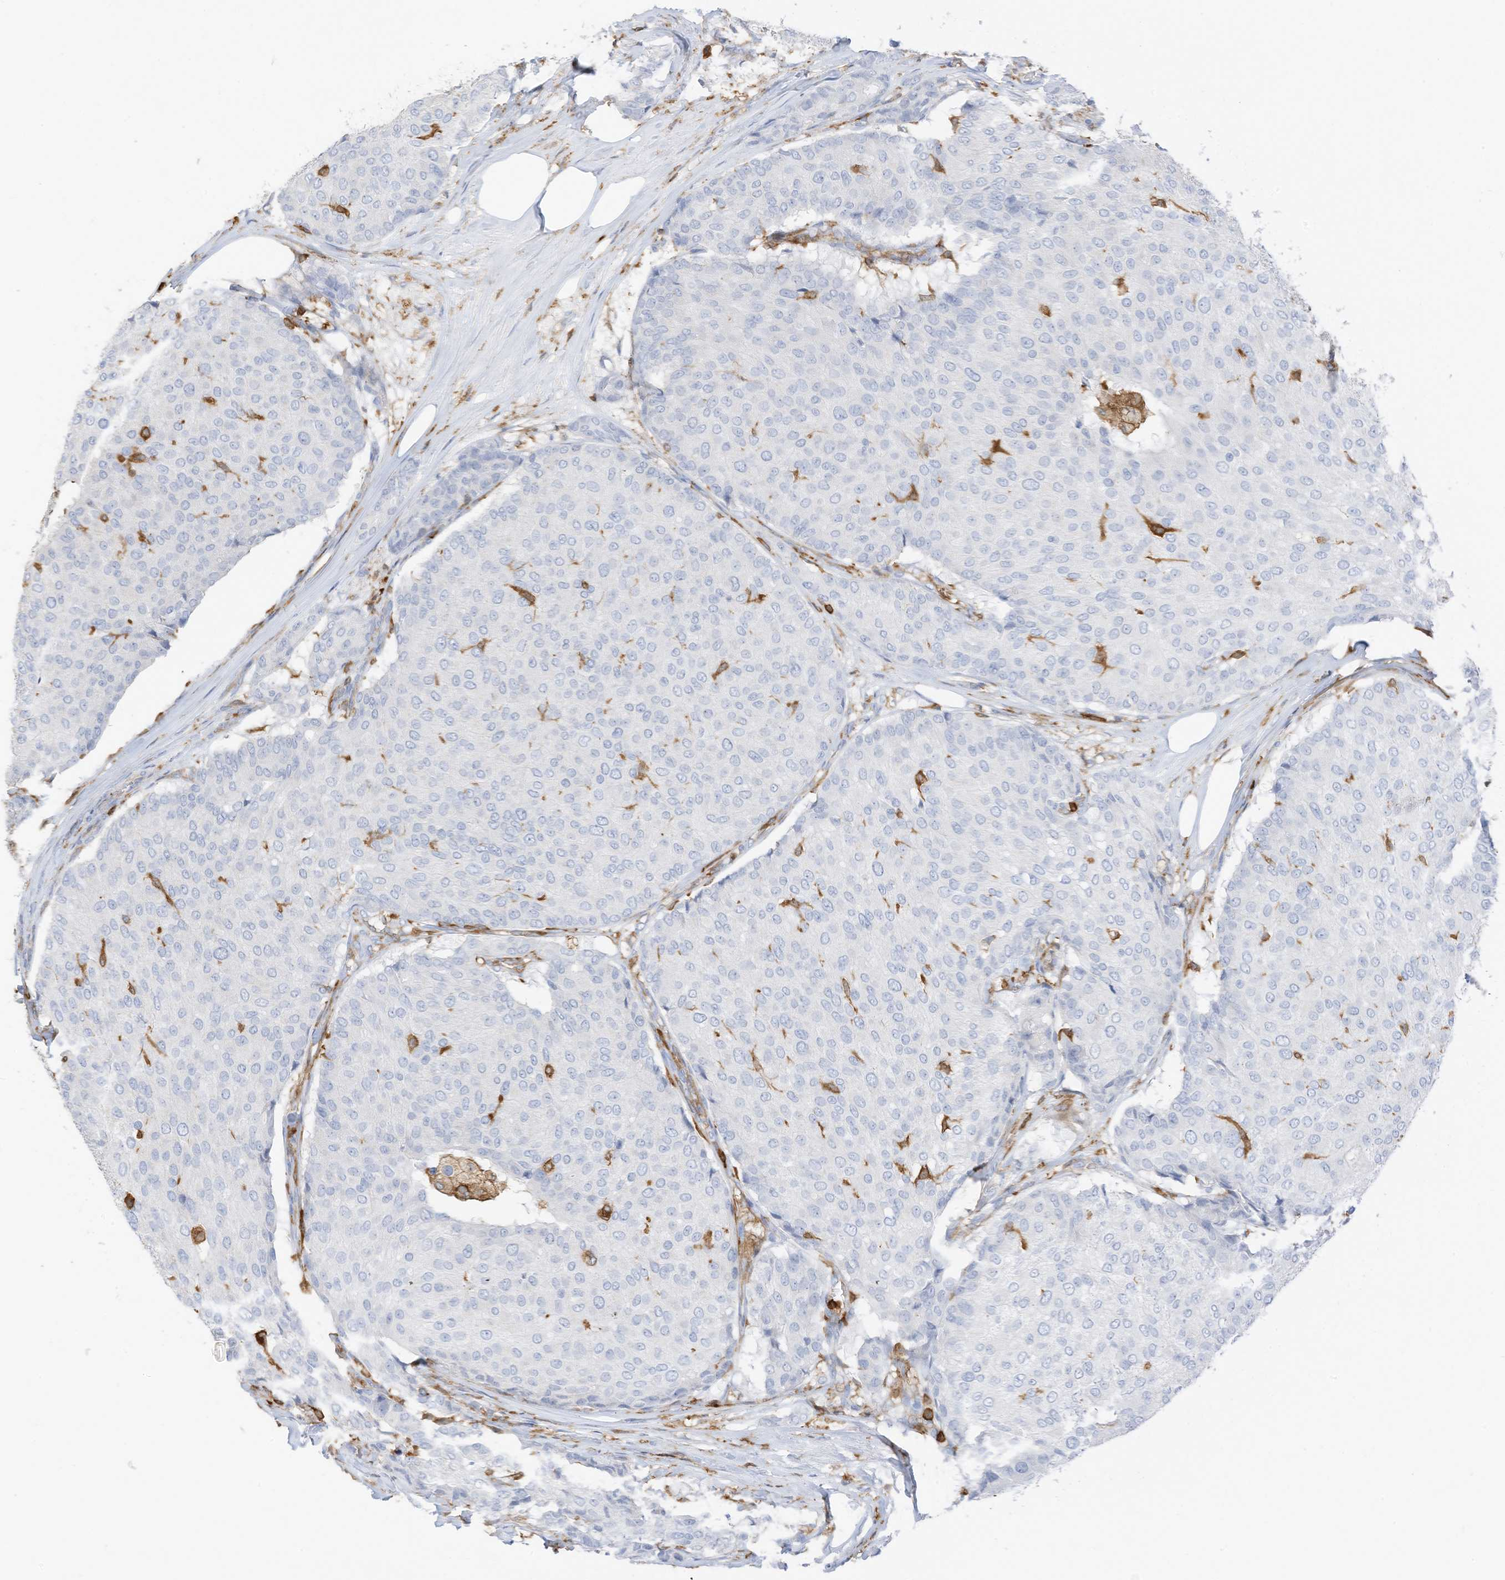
{"staining": {"intensity": "negative", "quantity": "none", "location": "none"}, "tissue": "breast cancer", "cell_type": "Tumor cells", "image_type": "cancer", "snomed": [{"axis": "morphology", "description": "Duct carcinoma"}, {"axis": "topography", "description": "Breast"}], "caption": "Protein analysis of breast infiltrating ductal carcinoma displays no significant staining in tumor cells.", "gene": "ARHGAP25", "patient": {"sex": "female", "age": 75}}